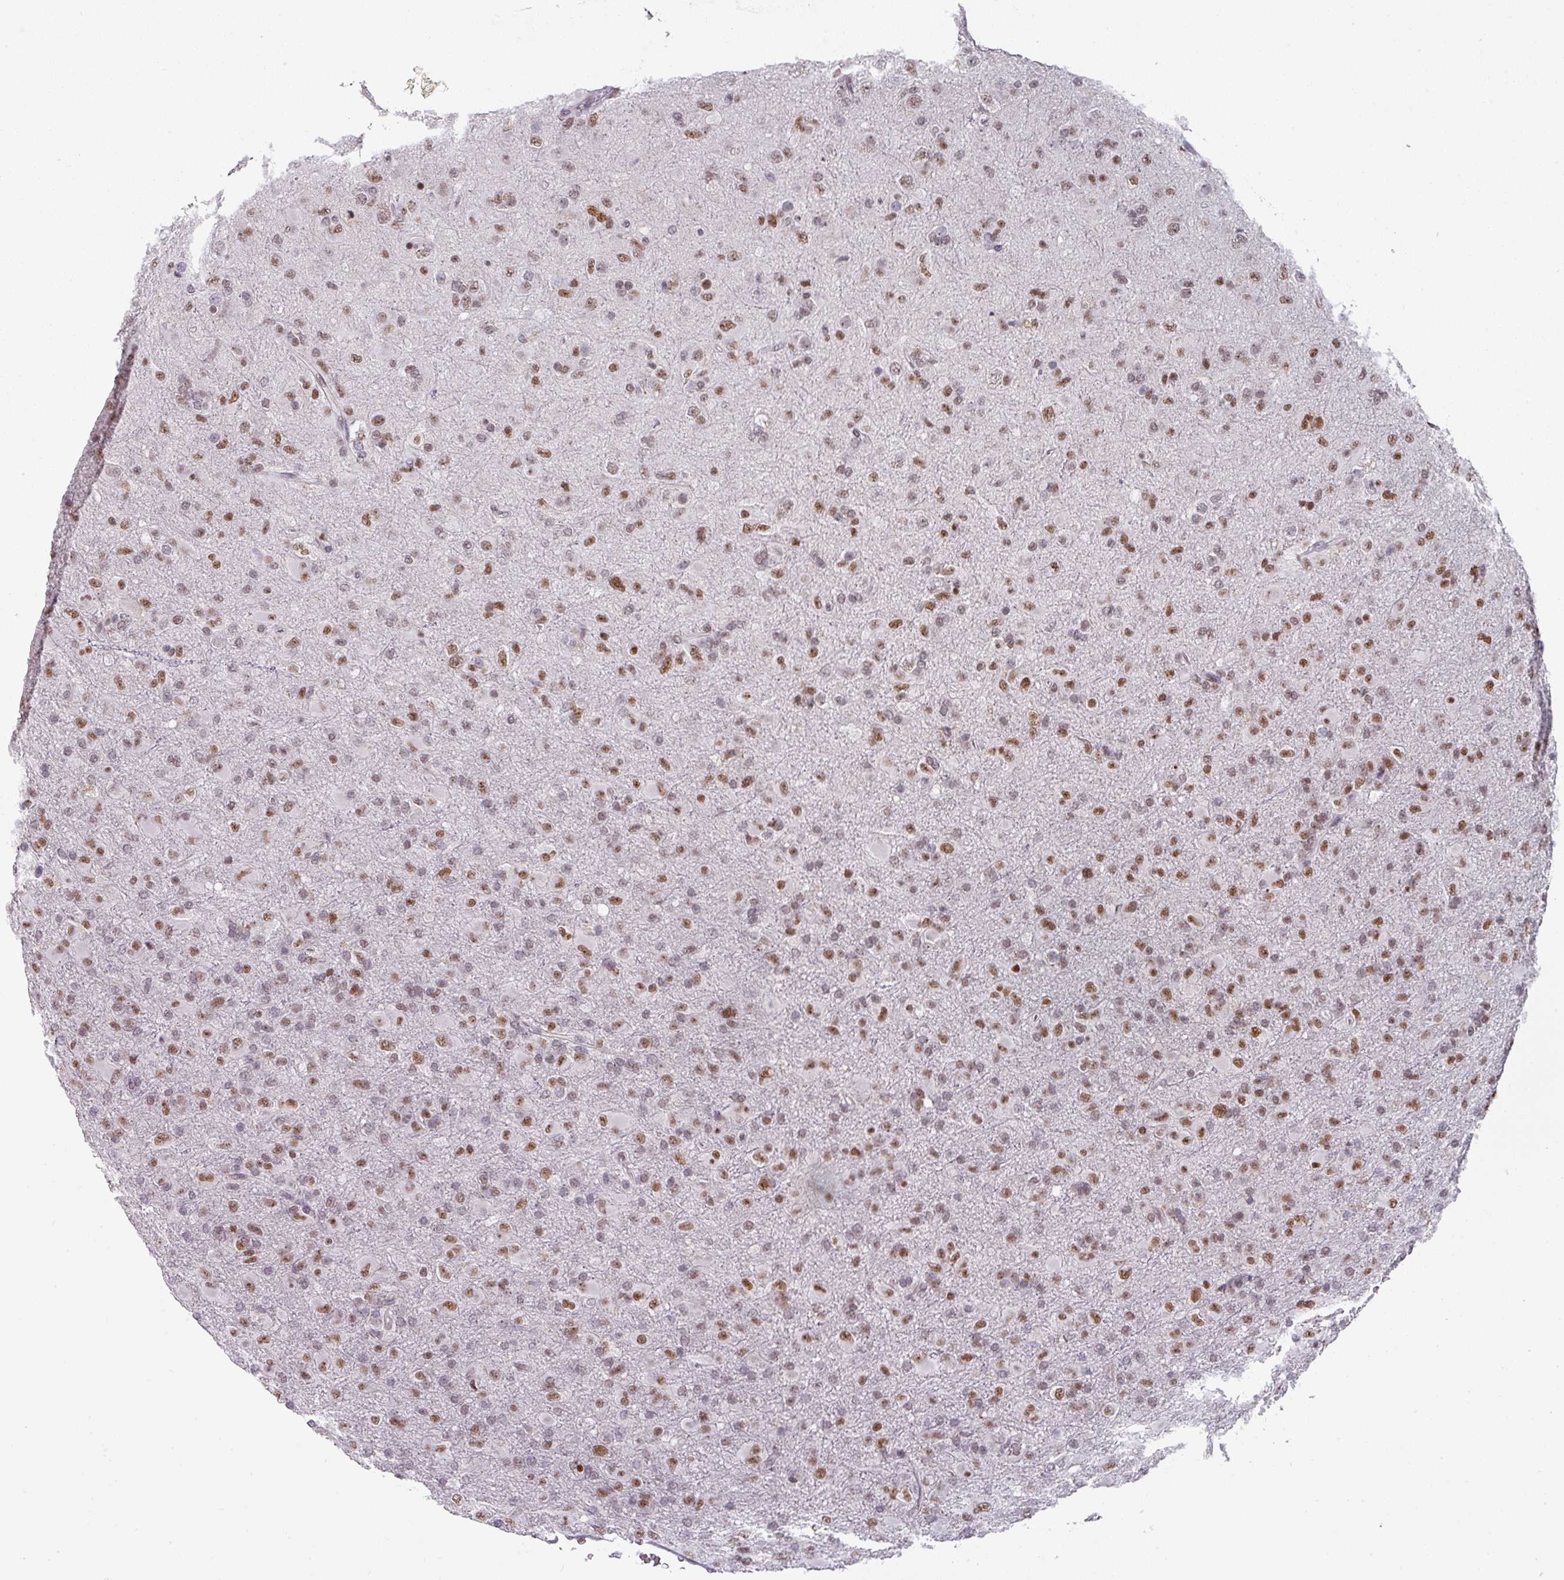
{"staining": {"intensity": "moderate", "quantity": ">75%", "location": "nuclear"}, "tissue": "glioma", "cell_type": "Tumor cells", "image_type": "cancer", "snomed": [{"axis": "morphology", "description": "Glioma, malignant, Low grade"}, {"axis": "topography", "description": "Brain"}], "caption": "A brown stain shows moderate nuclear staining of a protein in human malignant glioma (low-grade) tumor cells.", "gene": "RAD50", "patient": {"sex": "male", "age": 65}}